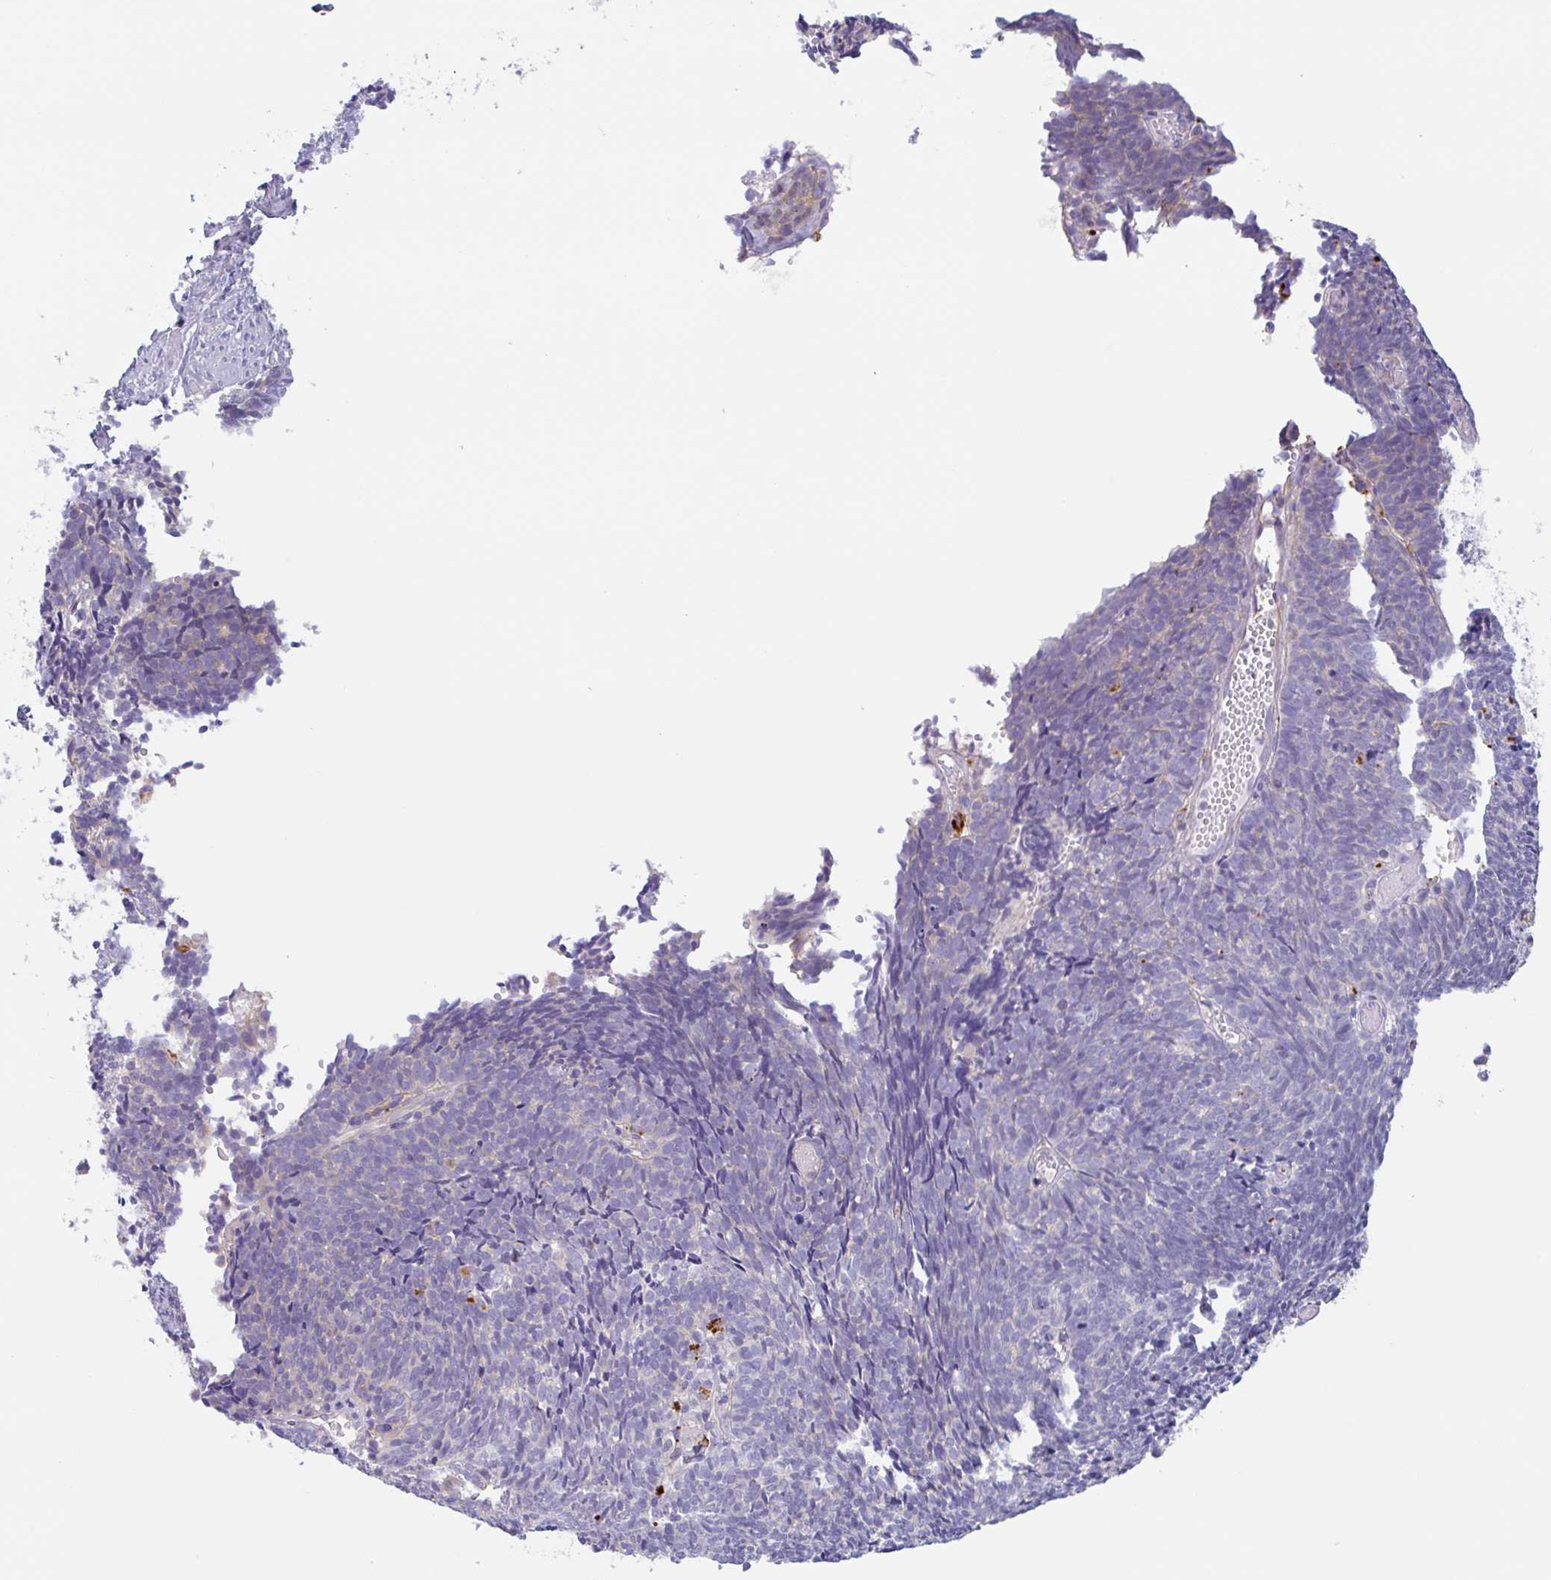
{"staining": {"intensity": "negative", "quantity": "none", "location": "none"}, "tissue": "cervical cancer", "cell_type": "Tumor cells", "image_type": "cancer", "snomed": [{"axis": "morphology", "description": "Squamous cell carcinoma, NOS"}, {"axis": "topography", "description": "Cervix"}], "caption": "Immunohistochemistry (IHC) photomicrograph of squamous cell carcinoma (cervical) stained for a protein (brown), which displays no expression in tumor cells.", "gene": "LENG9", "patient": {"sex": "female", "age": 39}}